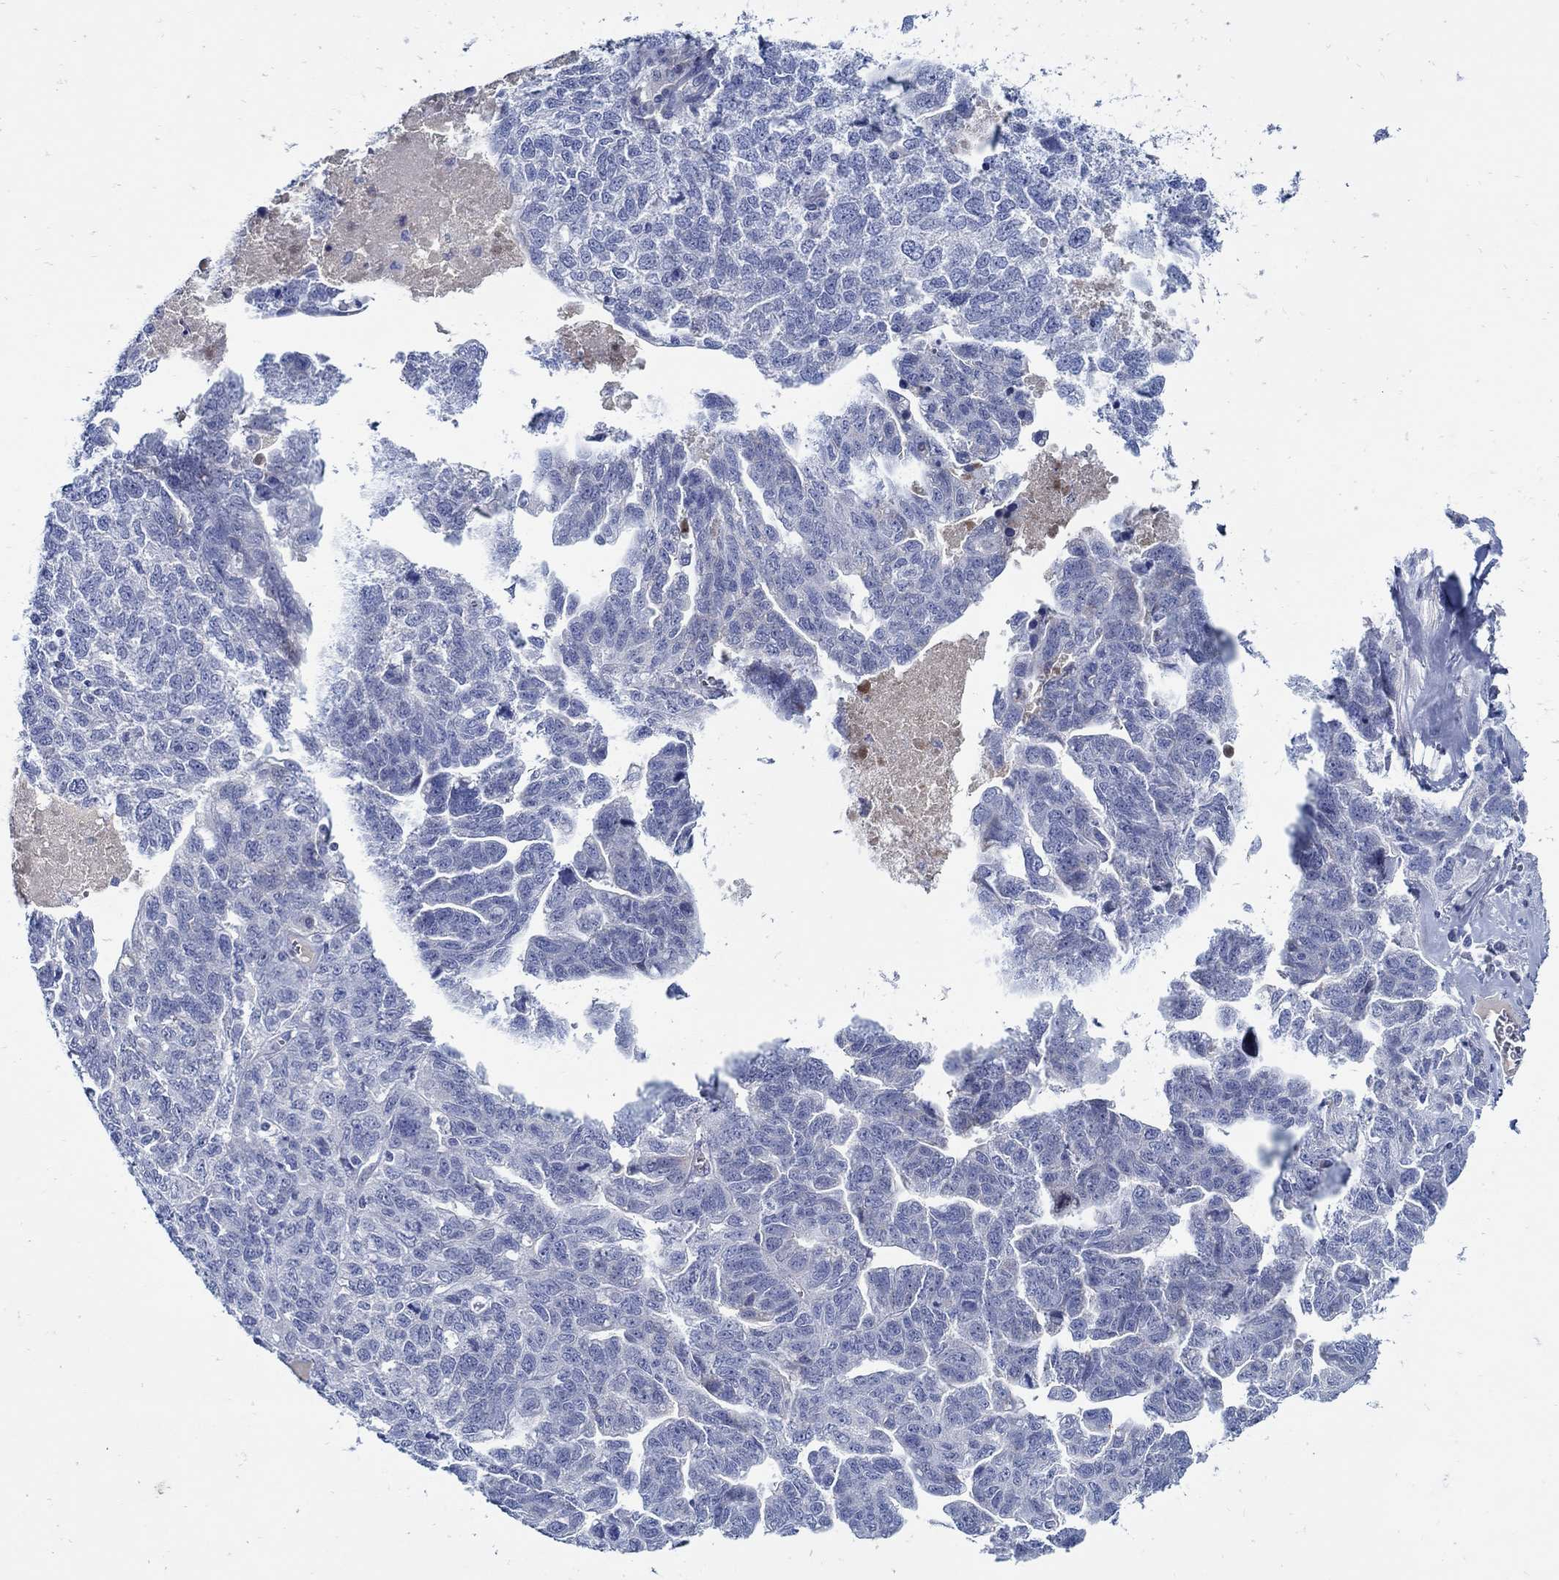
{"staining": {"intensity": "negative", "quantity": "none", "location": "none"}, "tissue": "ovarian cancer", "cell_type": "Tumor cells", "image_type": "cancer", "snomed": [{"axis": "morphology", "description": "Cystadenocarcinoma, serous, NOS"}, {"axis": "topography", "description": "Ovary"}], "caption": "High power microscopy photomicrograph of an IHC image of ovarian serous cystadenocarcinoma, revealing no significant expression in tumor cells. (Immunohistochemistry, brightfield microscopy, high magnification).", "gene": "PAX9", "patient": {"sex": "female", "age": 71}}